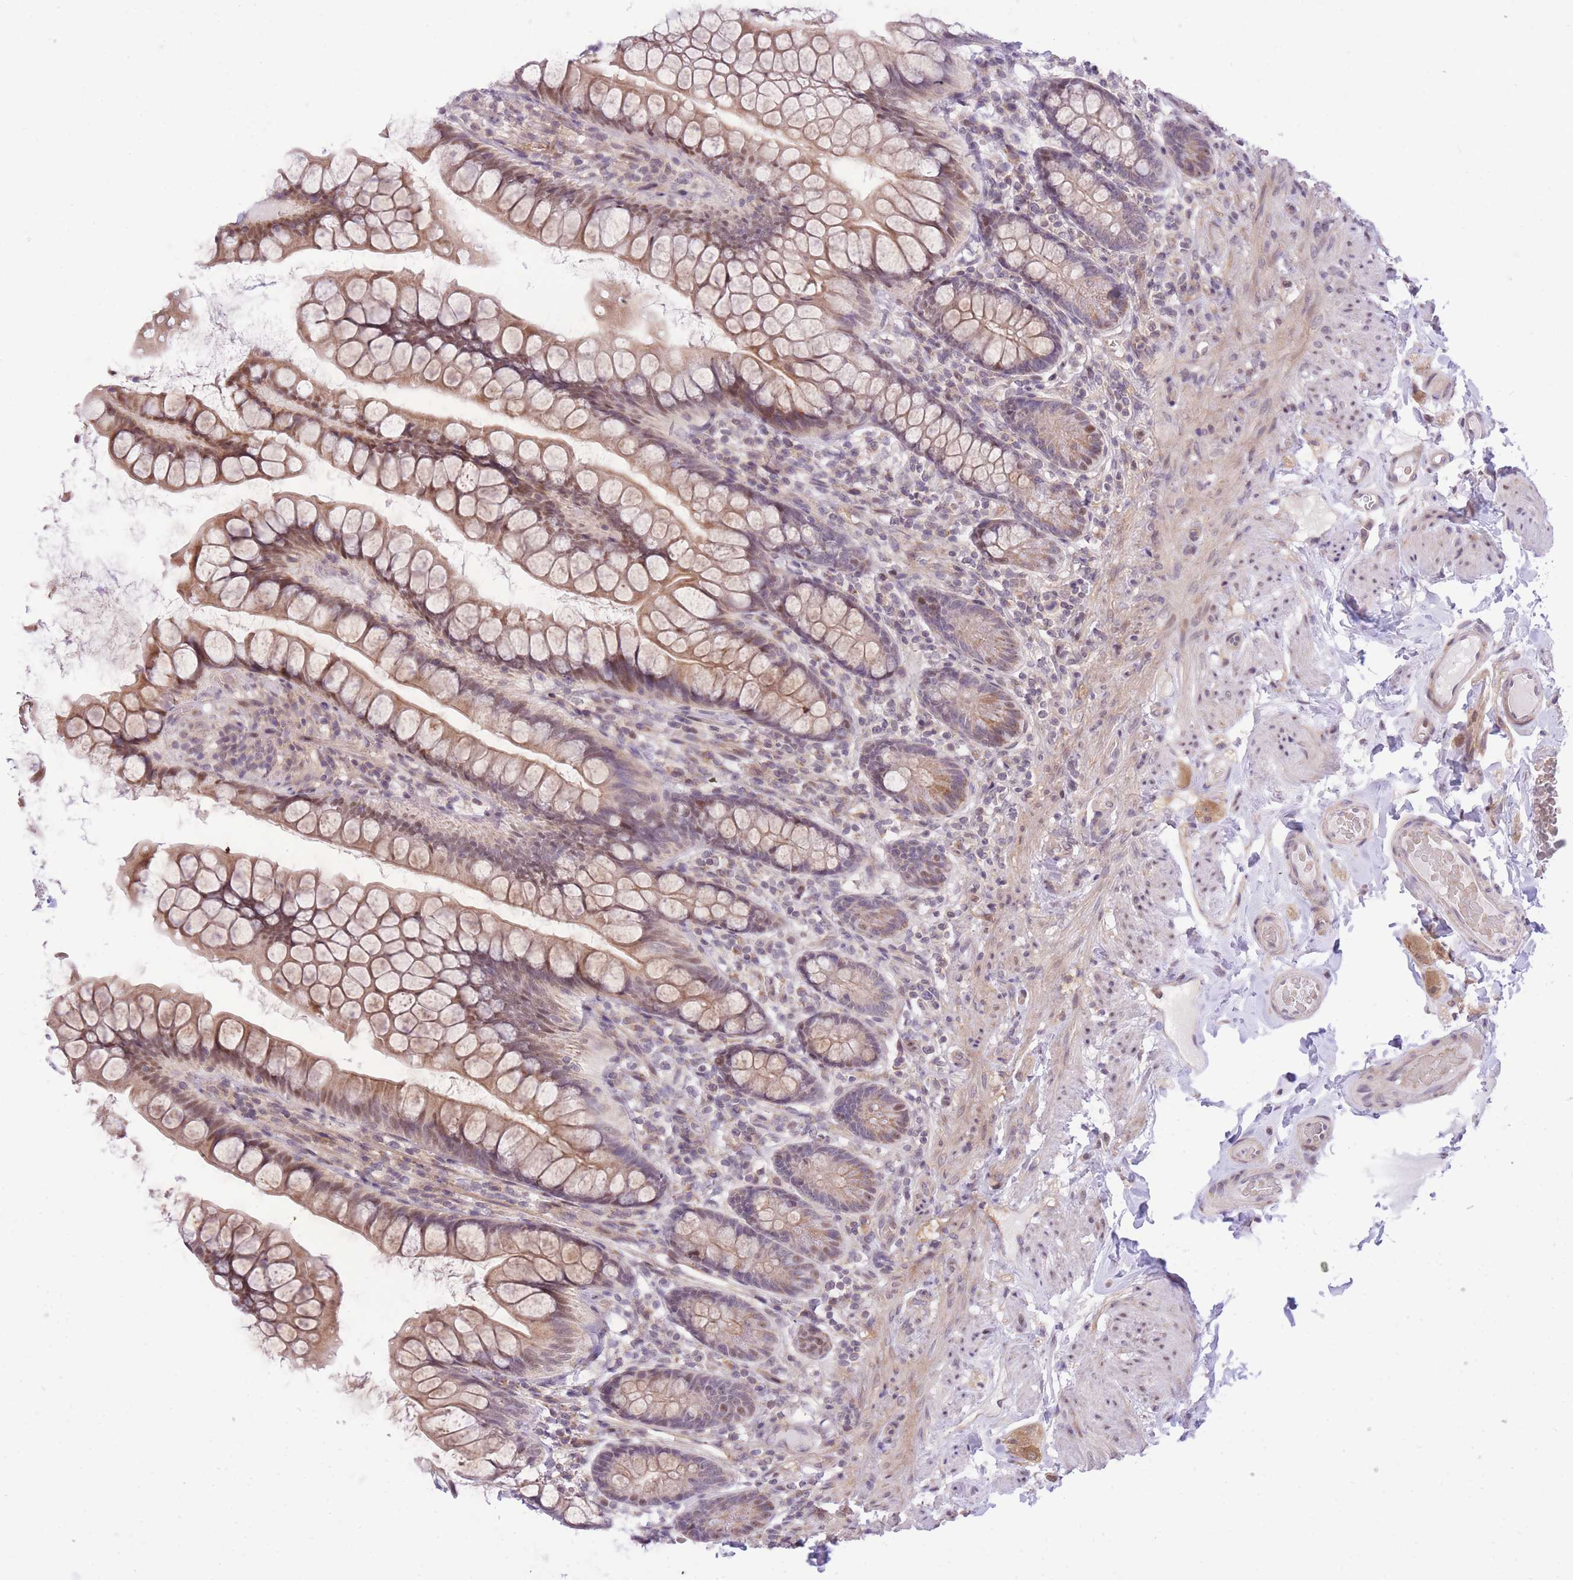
{"staining": {"intensity": "moderate", "quantity": ">75%", "location": "cytoplasmic/membranous,nuclear"}, "tissue": "small intestine", "cell_type": "Glandular cells", "image_type": "normal", "snomed": [{"axis": "morphology", "description": "Normal tissue, NOS"}, {"axis": "topography", "description": "Small intestine"}], "caption": "Glandular cells exhibit moderate cytoplasmic/membranous,nuclear expression in about >75% of cells in benign small intestine. (DAB = brown stain, brightfield microscopy at high magnification).", "gene": "MINDY2", "patient": {"sex": "male", "age": 70}}